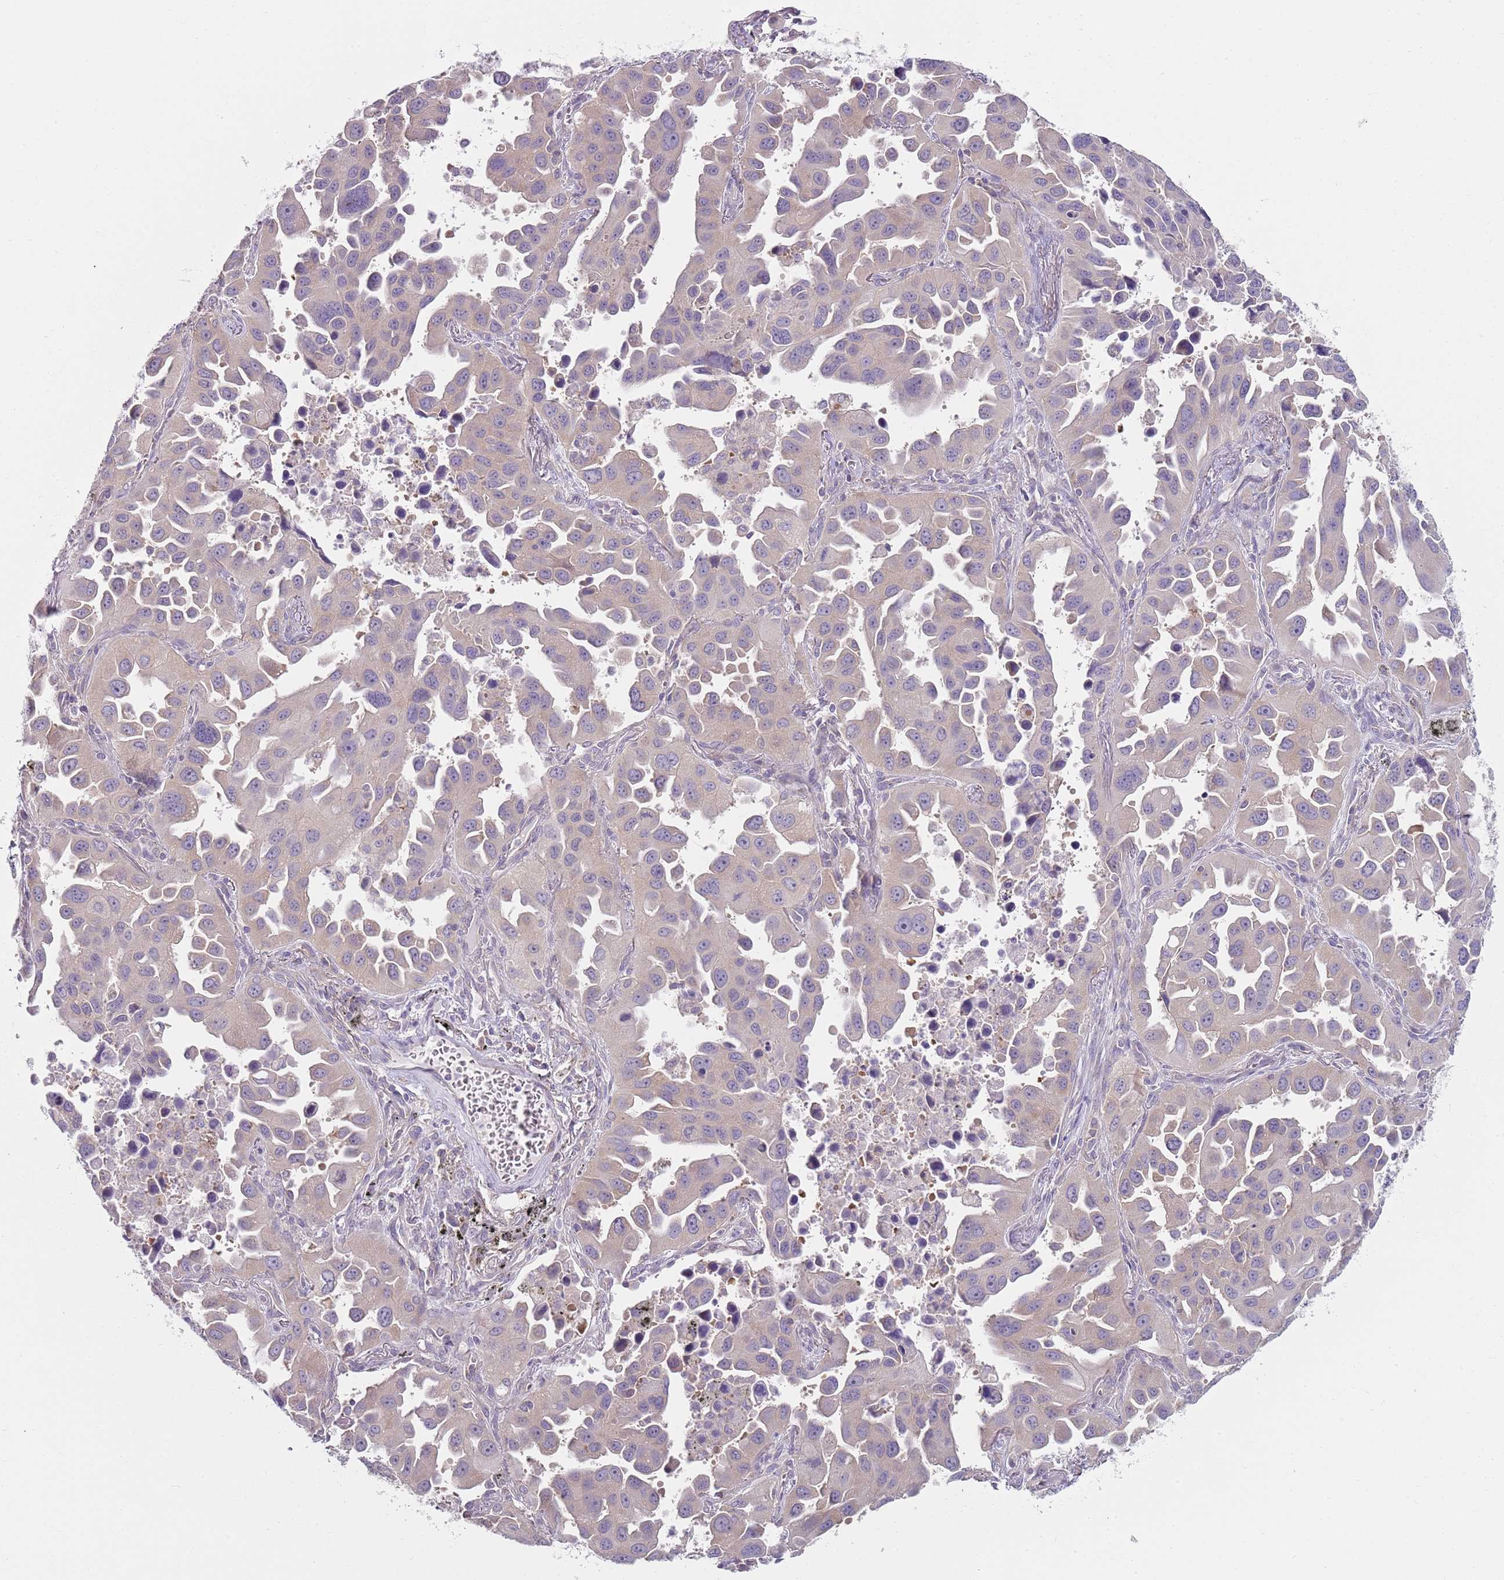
{"staining": {"intensity": "negative", "quantity": "none", "location": "none"}, "tissue": "lung cancer", "cell_type": "Tumor cells", "image_type": "cancer", "snomed": [{"axis": "morphology", "description": "Adenocarcinoma, NOS"}, {"axis": "topography", "description": "Lung"}], "caption": "The immunohistochemistry (IHC) micrograph has no significant positivity in tumor cells of lung adenocarcinoma tissue.", "gene": "SLC26A6", "patient": {"sex": "male", "age": 66}}